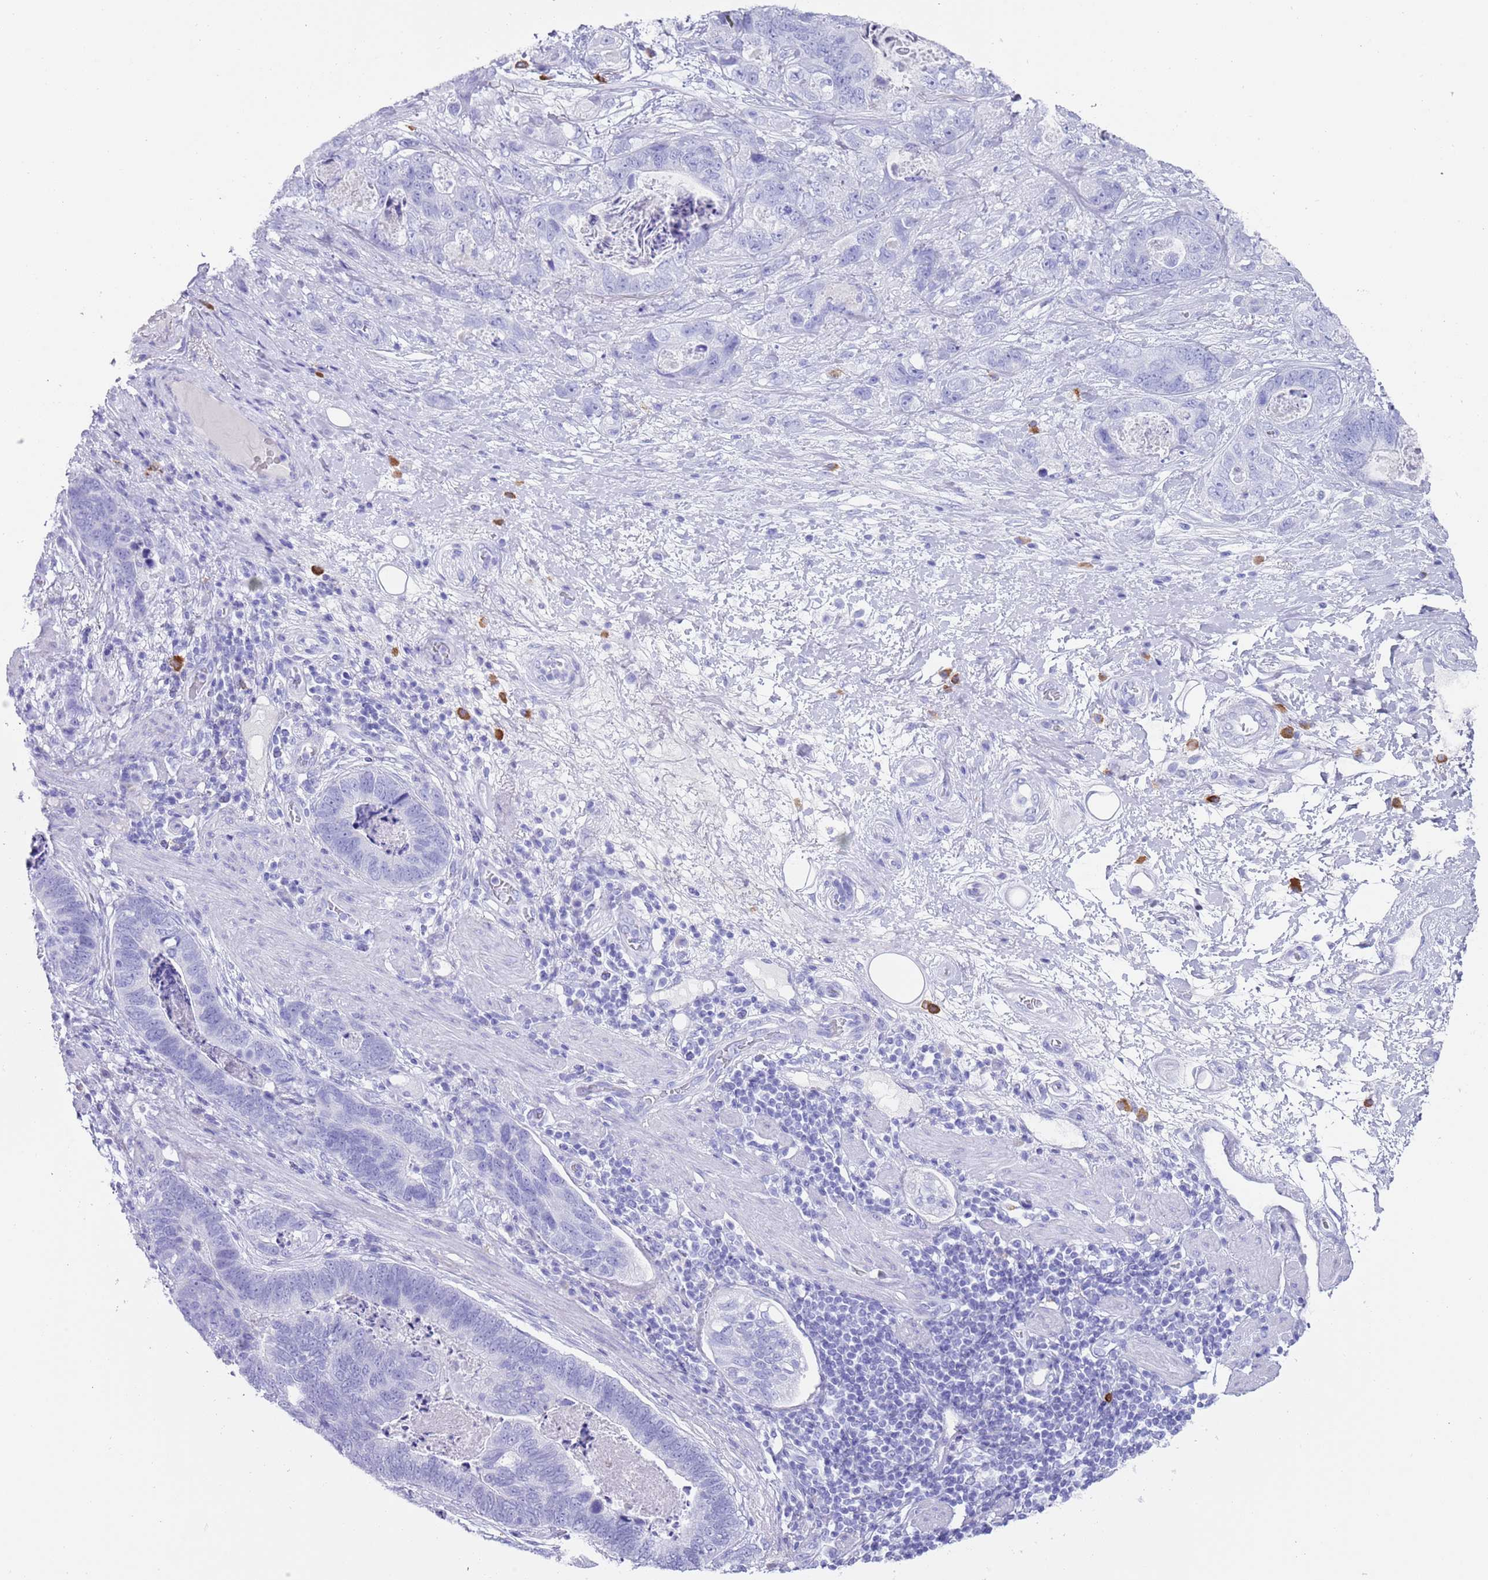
{"staining": {"intensity": "negative", "quantity": "none", "location": "none"}, "tissue": "stomach cancer", "cell_type": "Tumor cells", "image_type": "cancer", "snomed": [{"axis": "morphology", "description": "Normal tissue, NOS"}, {"axis": "morphology", "description": "Adenocarcinoma, NOS"}, {"axis": "topography", "description": "Stomach"}], "caption": "IHC of stomach adenocarcinoma demonstrates no staining in tumor cells.", "gene": "MYADML2", "patient": {"sex": "female", "age": 89}}